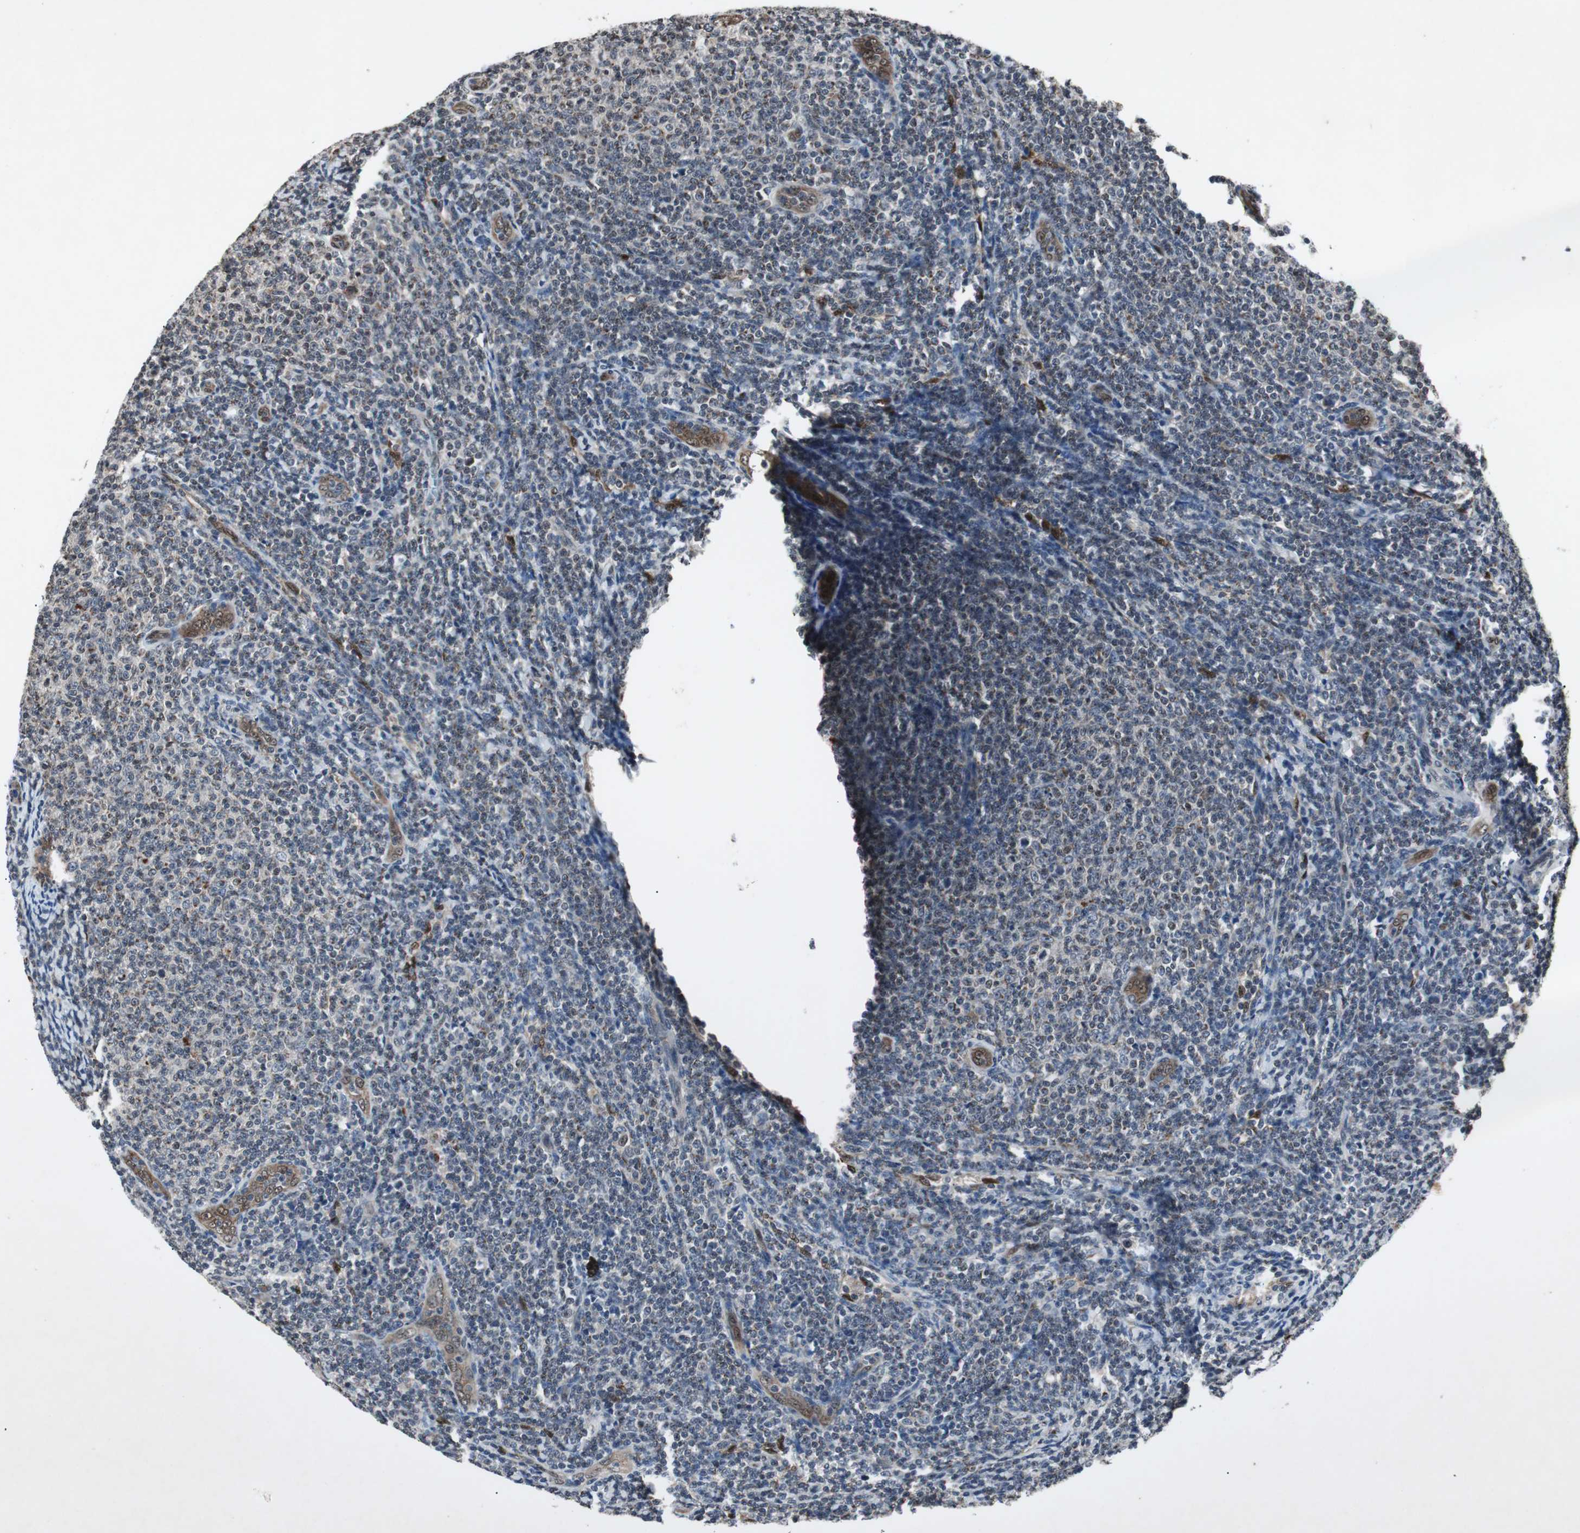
{"staining": {"intensity": "negative", "quantity": "none", "location": "none"}, "tissue": "lymphoma", "cell_type": "Tumor cells", "image_type": "cancer", "snomed": [{"axis": "morphology", "description": "Malignant lymphoma, non-Hodgkin's type, Low grade"}, {"axis": "topography", "description": "Lymph node"}], "caption": "Tumor cells show no significant staining in low-grade malignant lymphoma, non-Hodgkin's type. The staining was performed using DAB (3,3'-diaminobenzidine) to visualize the protein expression in brown, while the nuclei were stained in blue with hematoxylin (Magnification: 20x).", "gene": "SMAD1", "patient": {"sex": "male", "age": 66}}